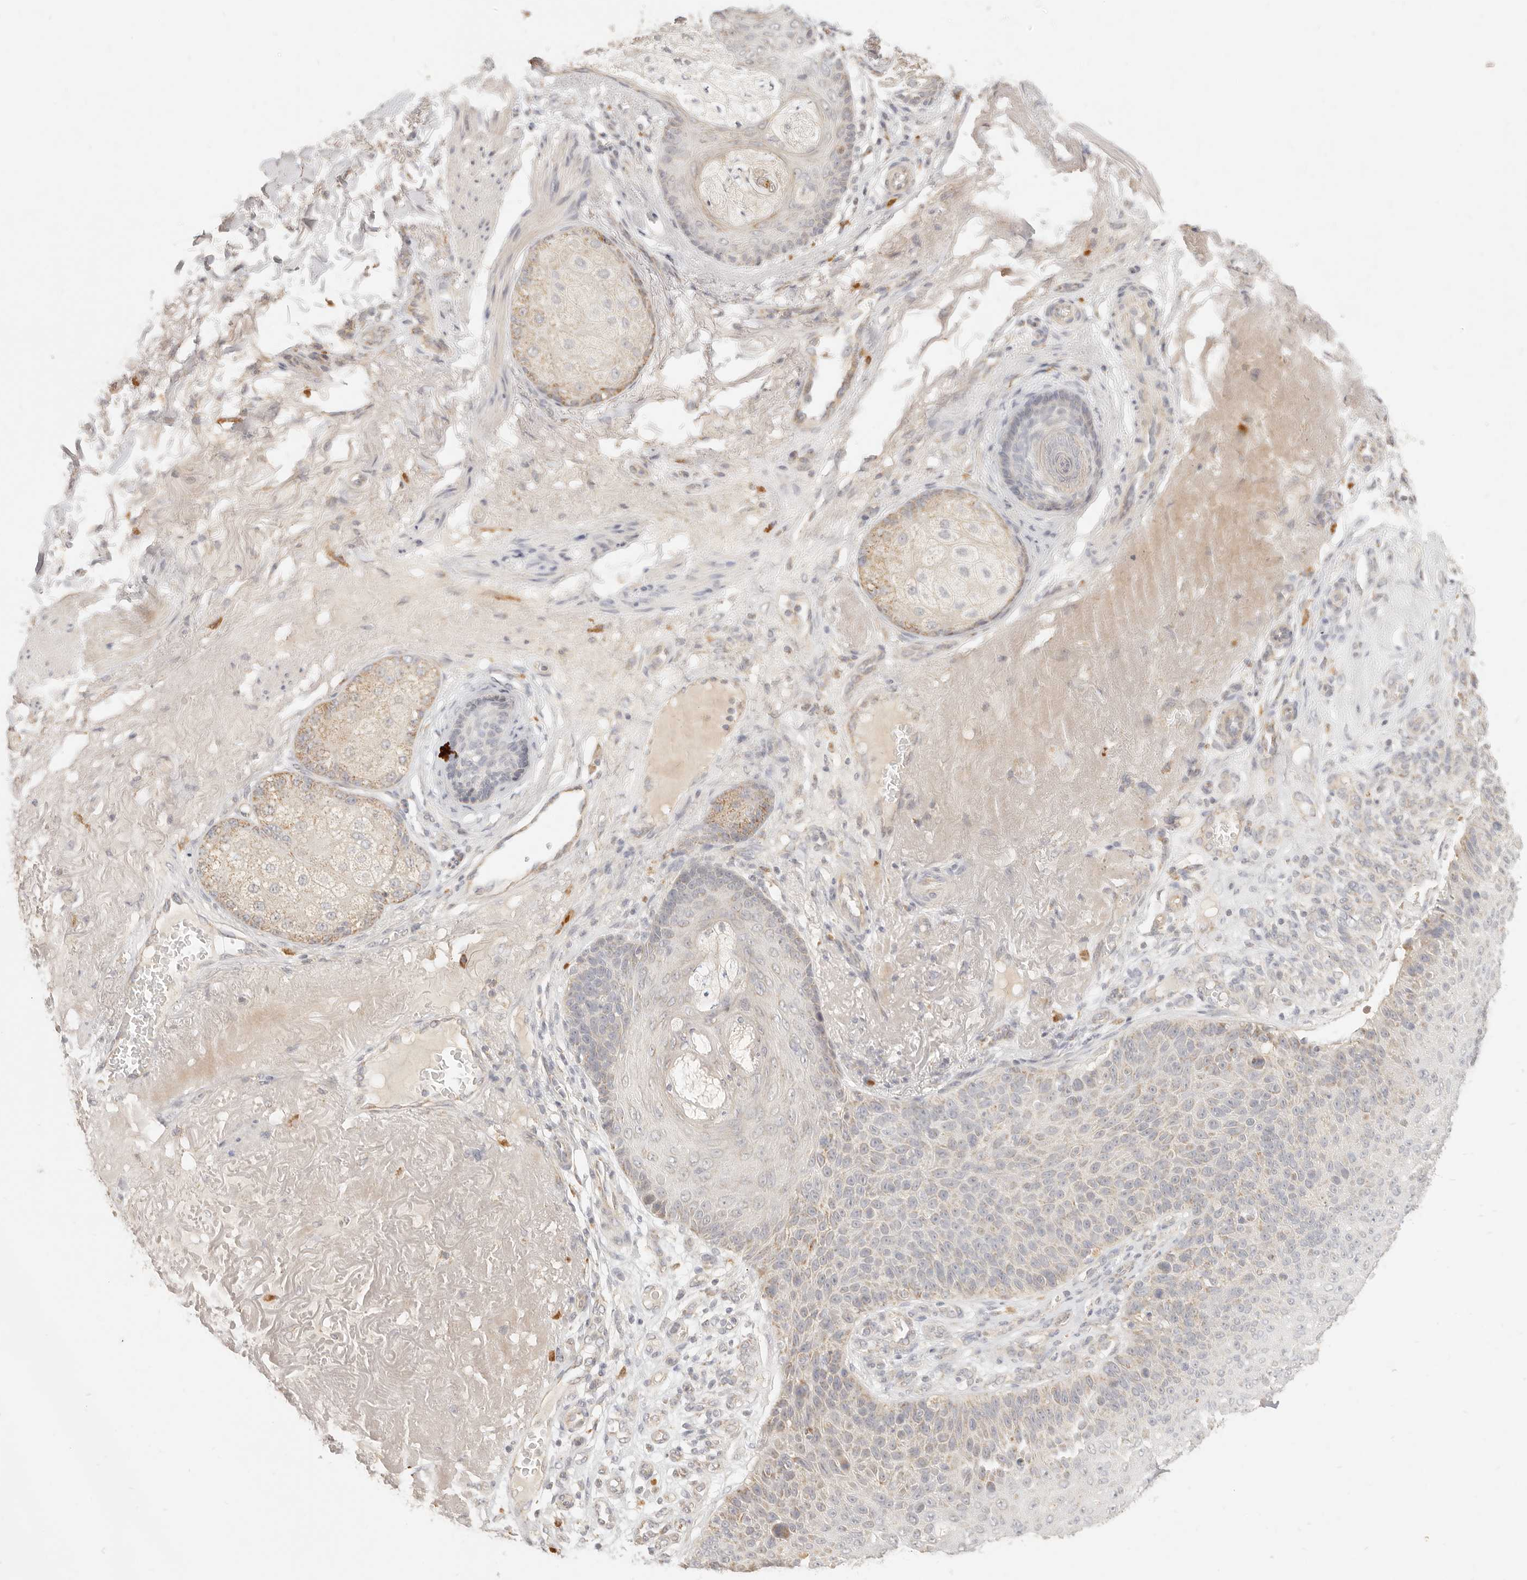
{"staining": {"intensity": "moderate", "quantity": "25%-75%", "location": "cytoplasmic/membranous"}, "tissue": "skin cancer", "cell_type": "Tumor cells", "image_type": "cancer", "snomed": [{"axis": "morphology", "description": "Squamous cell carcinoma, NOS"}, {"axis": "topography", "description": "Skin"}], "caption": "Moderate cytoplasmic/membranous positivity is seen in approximately 25%-75% of tumor cells in squamous cell carcinoma (skin).", "gene": "CPLANE2", "patient": {"sex": "female", "age": 88}}